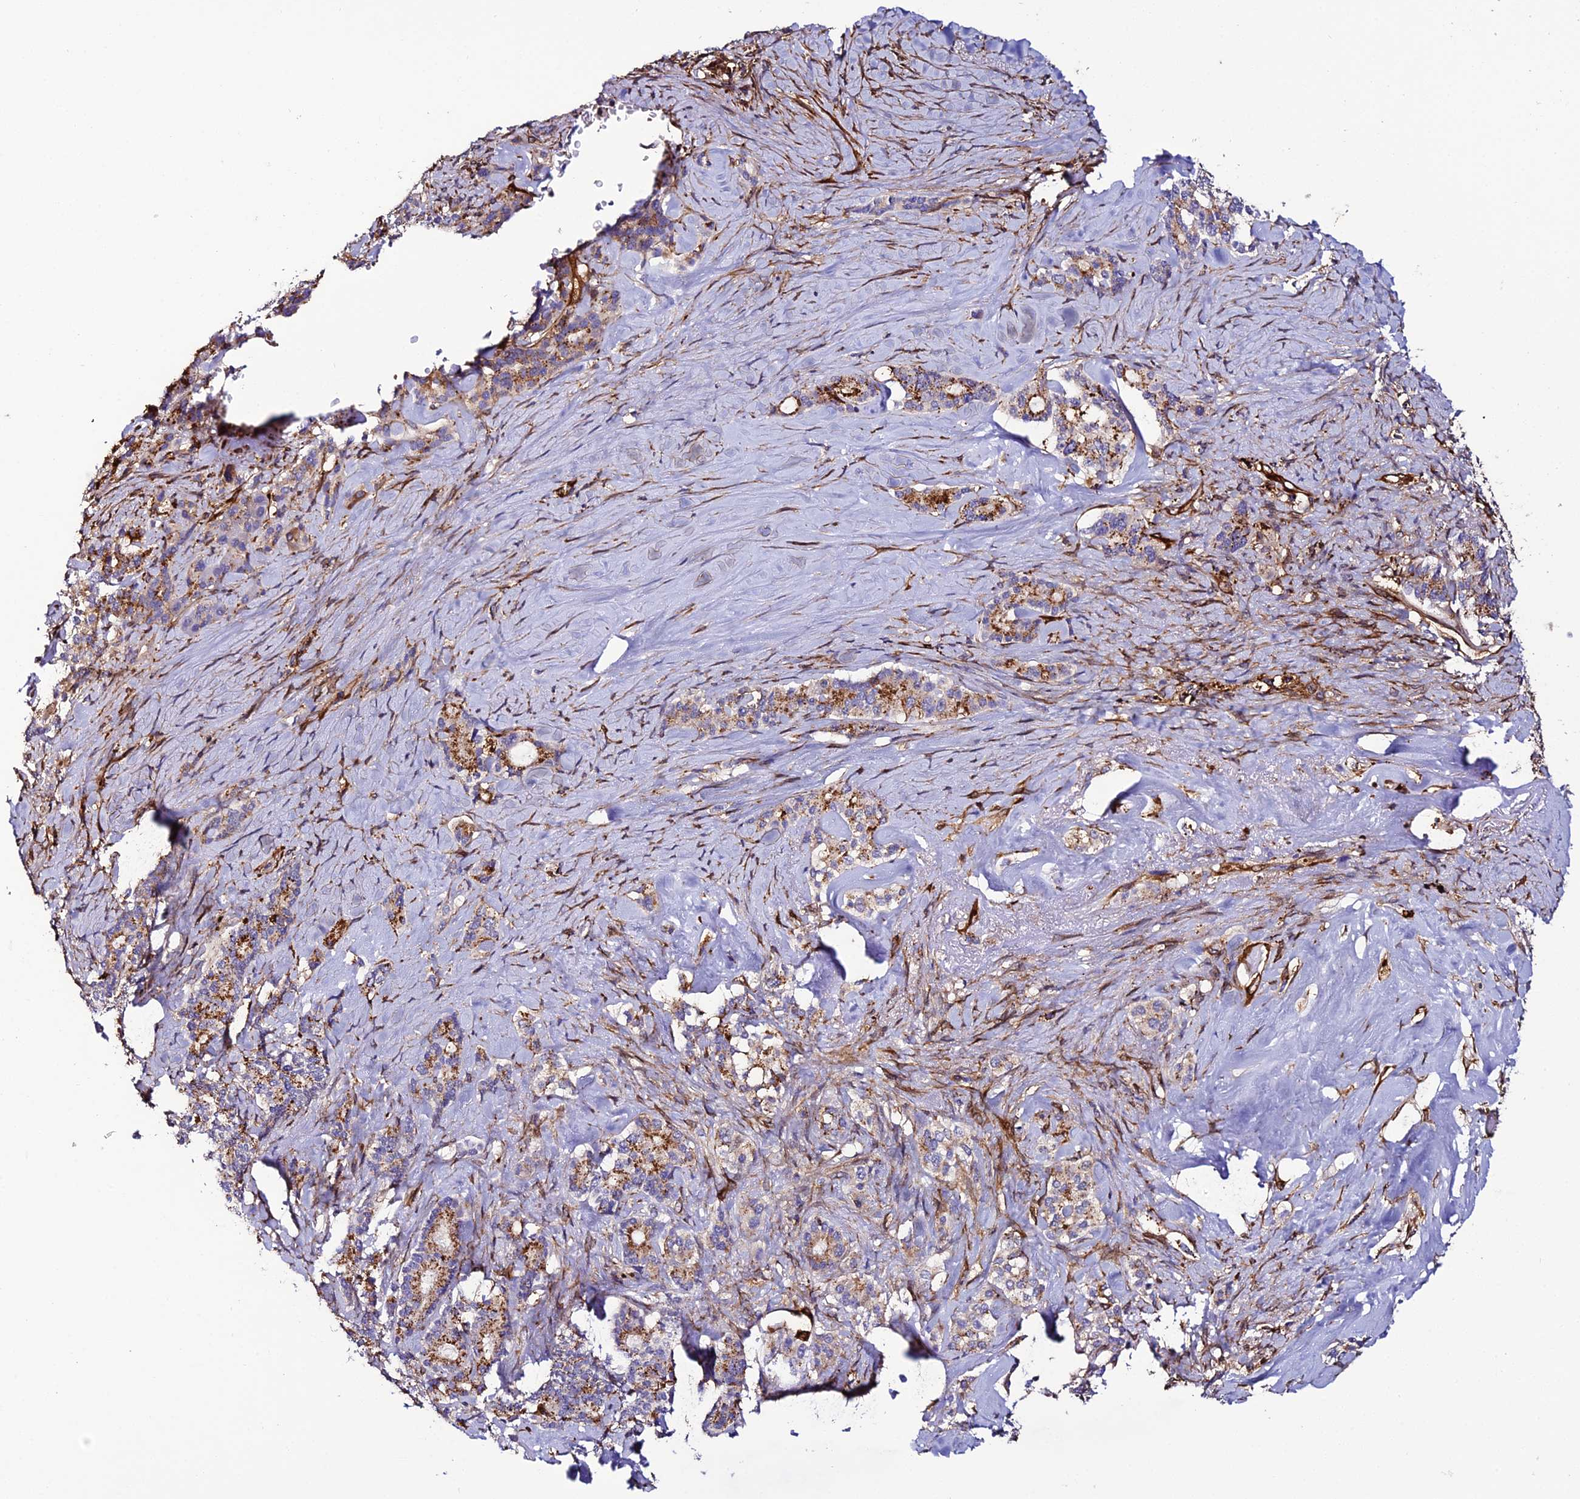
{"staining": {"intensity": "strong", "quantity": "<25%", "location": "cytoplasmic/membranous"}, "tissue": "pancreatic cancer", "cell_type": "Tumor cells", "image_type": "cancer", "snomed": [{"axis": "morphology", "description": "Adenocarcinoma, NOS"}, {"axis": "topography", "description": "Pancreas"}], "caption": "Strong cytoplasmic/membranous protein positivity is seen in about <25% of tumor cells in pancreatic cancer (adenocarcinoma).", "gene": "TRPV2", "patient": {"sex": "female", "age": 74}}